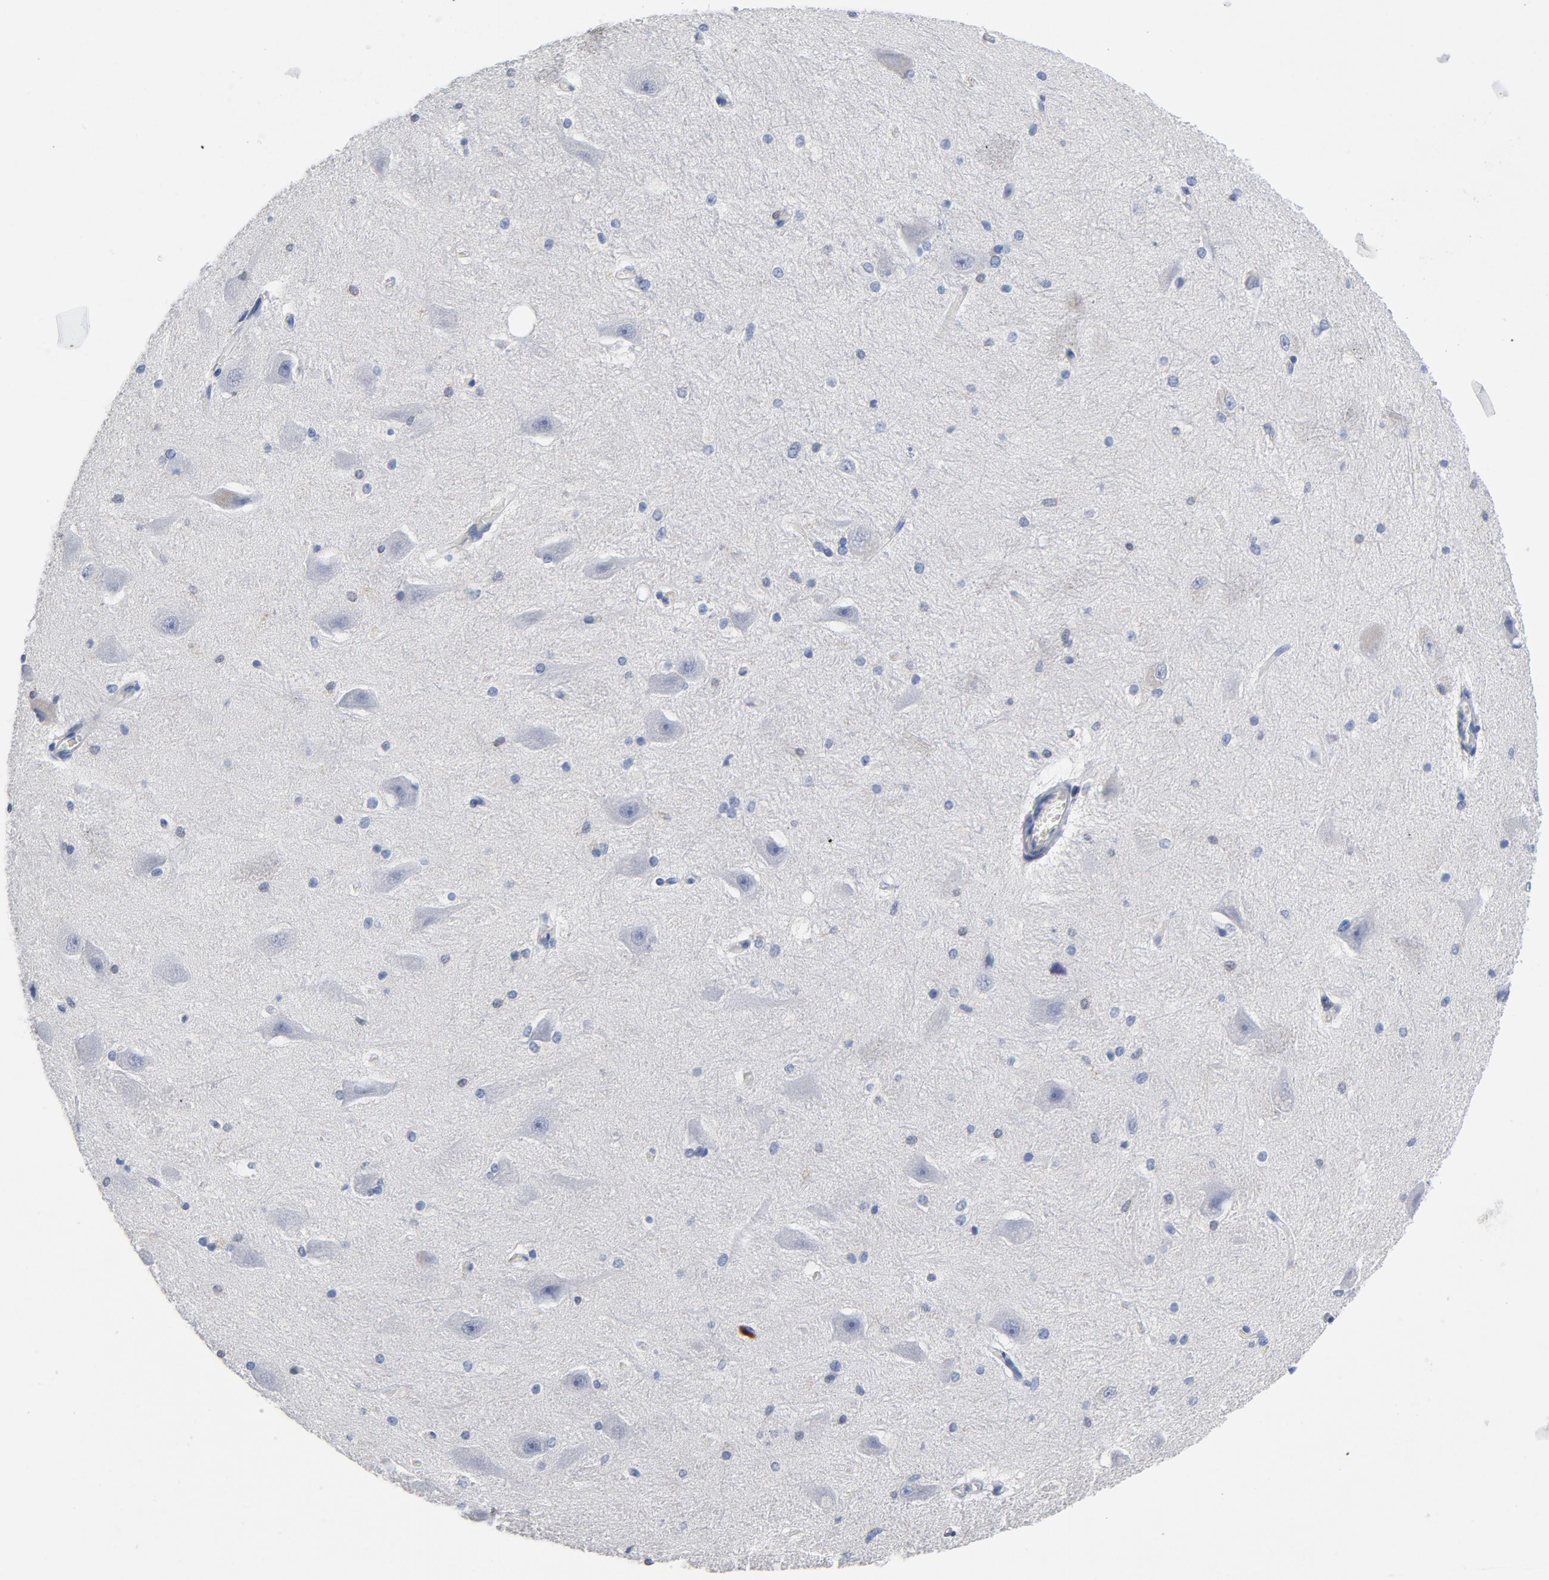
{"staining": {"intensity": "strong", "quantity": "<25%", "location": "nuclear"}, "tissue": "hippocampus", "cell_type": "Glial cells", "image_type": "normal", "snomed": [{"axis": "morphology", "description": "Normal tissue, NOS"}, {"axis": "topography", "description": "Hippocampus"}], "caption": "Hippocampus stained for a protein (brown) displays strong nuclear positive staining in about <25% of glial cells.", "gene": "NCF1", "patient": {"sex": "female", "age": 19}}